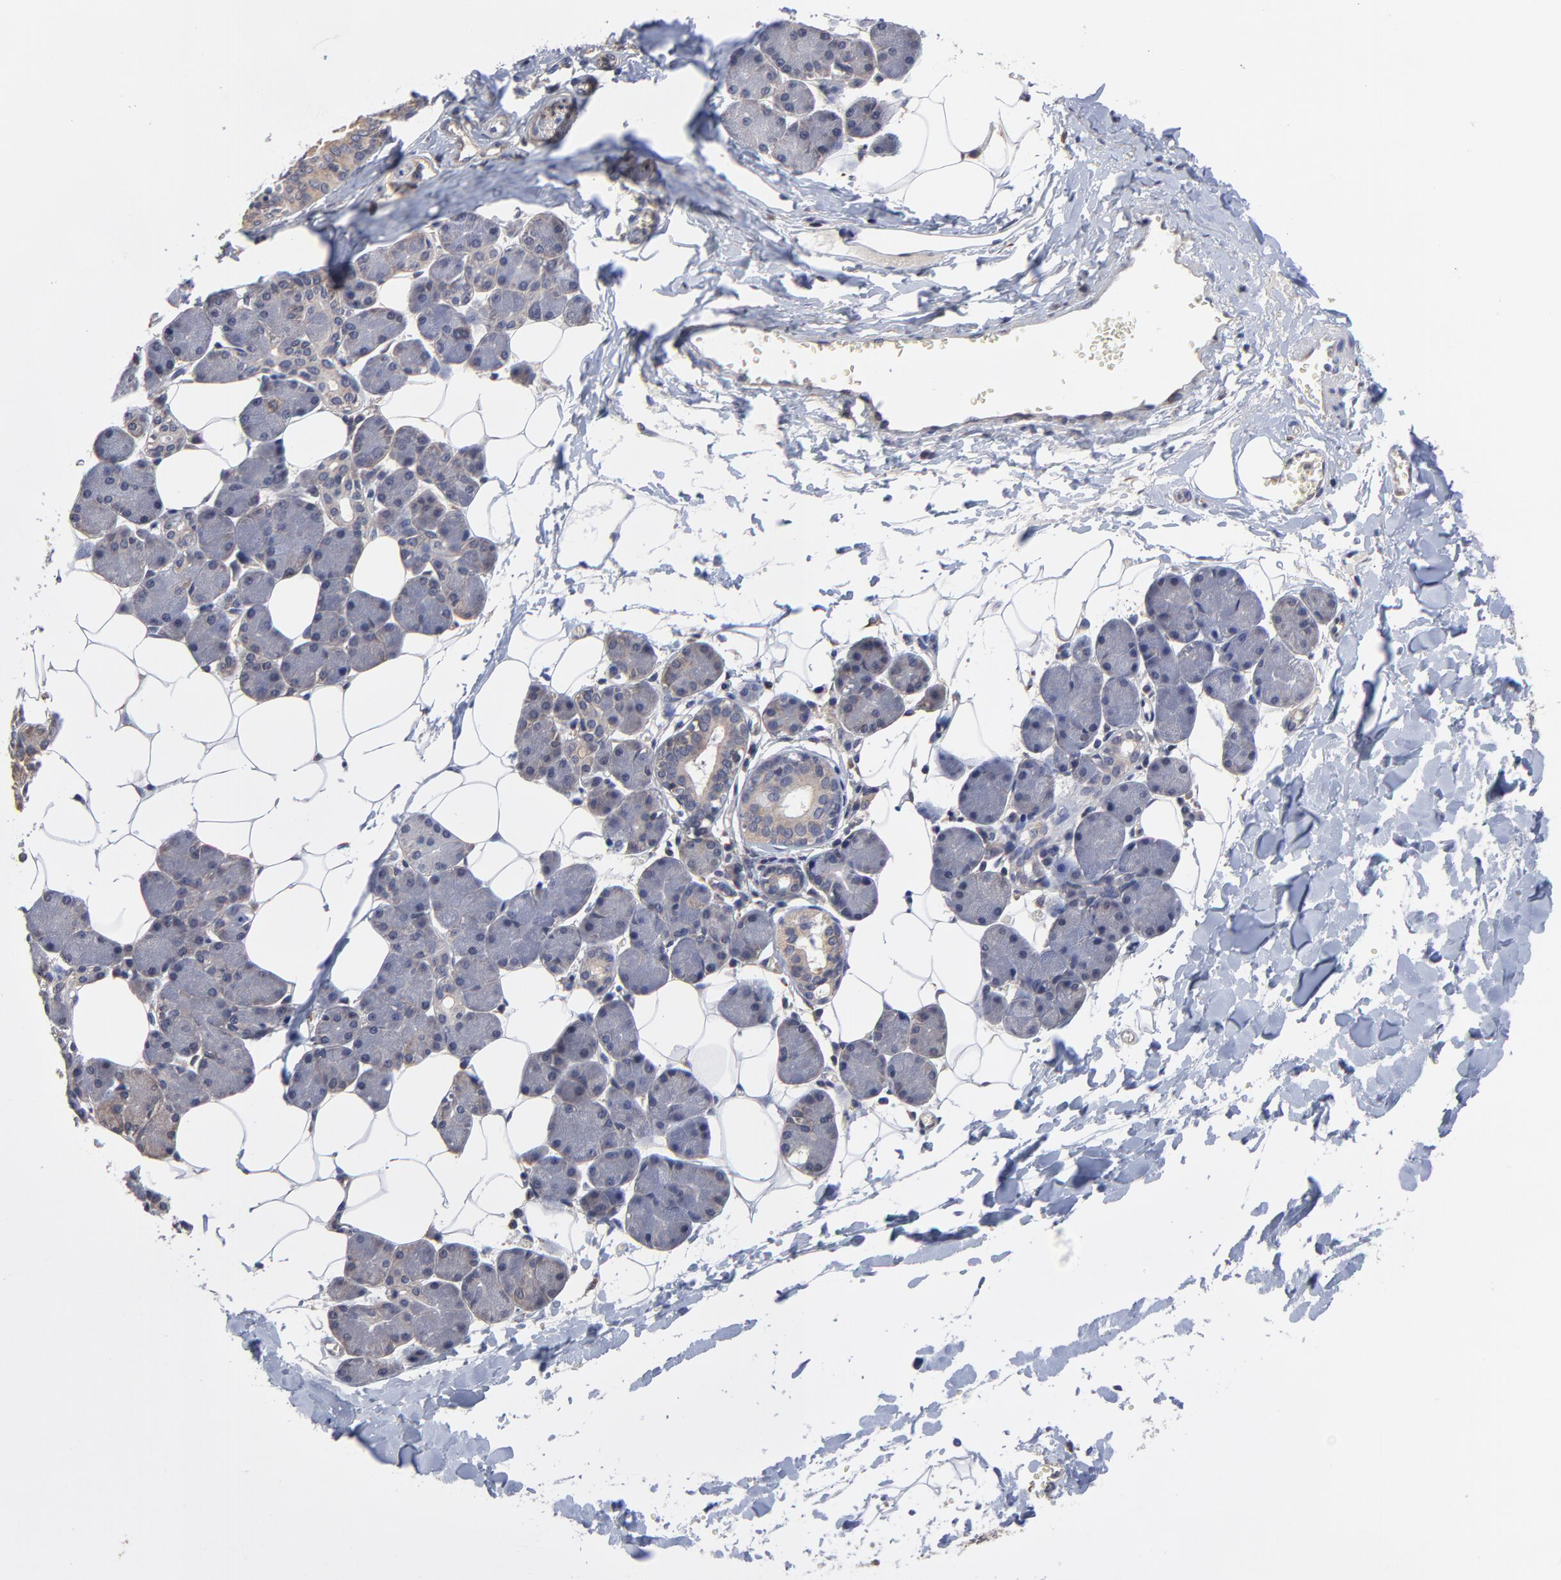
{"staining": {"intensity": "weak", "quantity": "25%-75%", "location": "cytoplasmic/membranous"}, "tissue": "salivary gland", "cell_type": "Glandular cells", "image_type": "normal", "snomed": [{"axis": "morphology", "description": "Normal tissue, NOS"}, {"axis": "morphology", "description": "Adenoma, NOS"}, {"axis": "topography", "description": "Salivary gland"}], "caption": "Approximately 25%-75% of glandular cells in benign human salivary gland reveal weak cytoplasmic/membranous protein expression as visualized by brown immunohistochemical staining.", "gene": "PCMT1", "patient": {"sex": "female", "age": 32}}